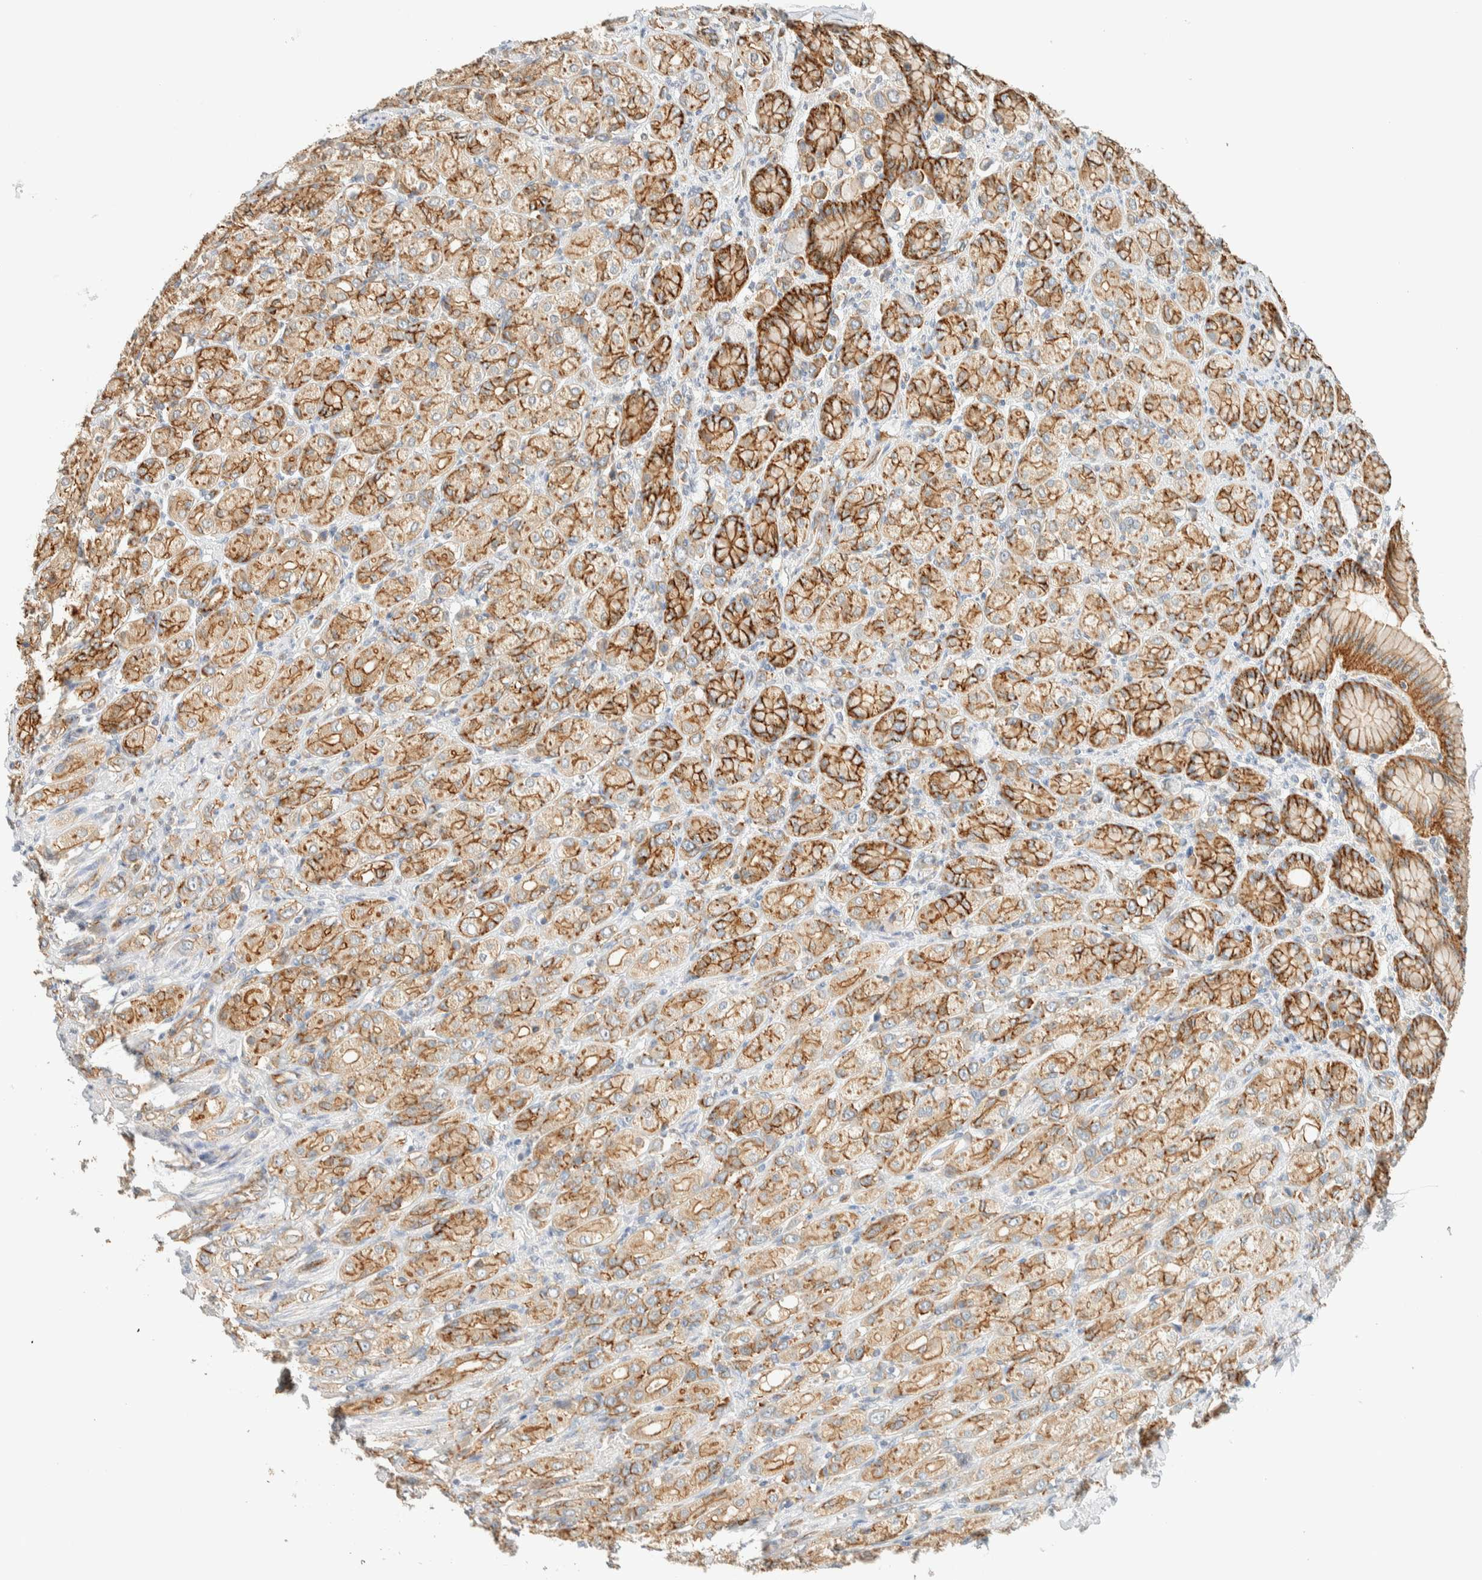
{"staining": {"intensity": "moderate", "quantity": ">75%", "location": "cytoplasmic/membranous"}, "tissue": "stomach cancer", "cell_type": "Tumor cells", "image_type": "cancer", "snomed": [{"axis": "morphology", "description": "Adenocarcinoma, NOS"}, {"axis": "topography", "description": "Stomach"}], "caption": "A micrograph of adenocarcinoma (stomach) stained for a protein shows moderate cytoplasmic/membranous brown staining in tumor cells.", "gene": "LIMA1", "patient": {"sex": "female", "age": 65}}